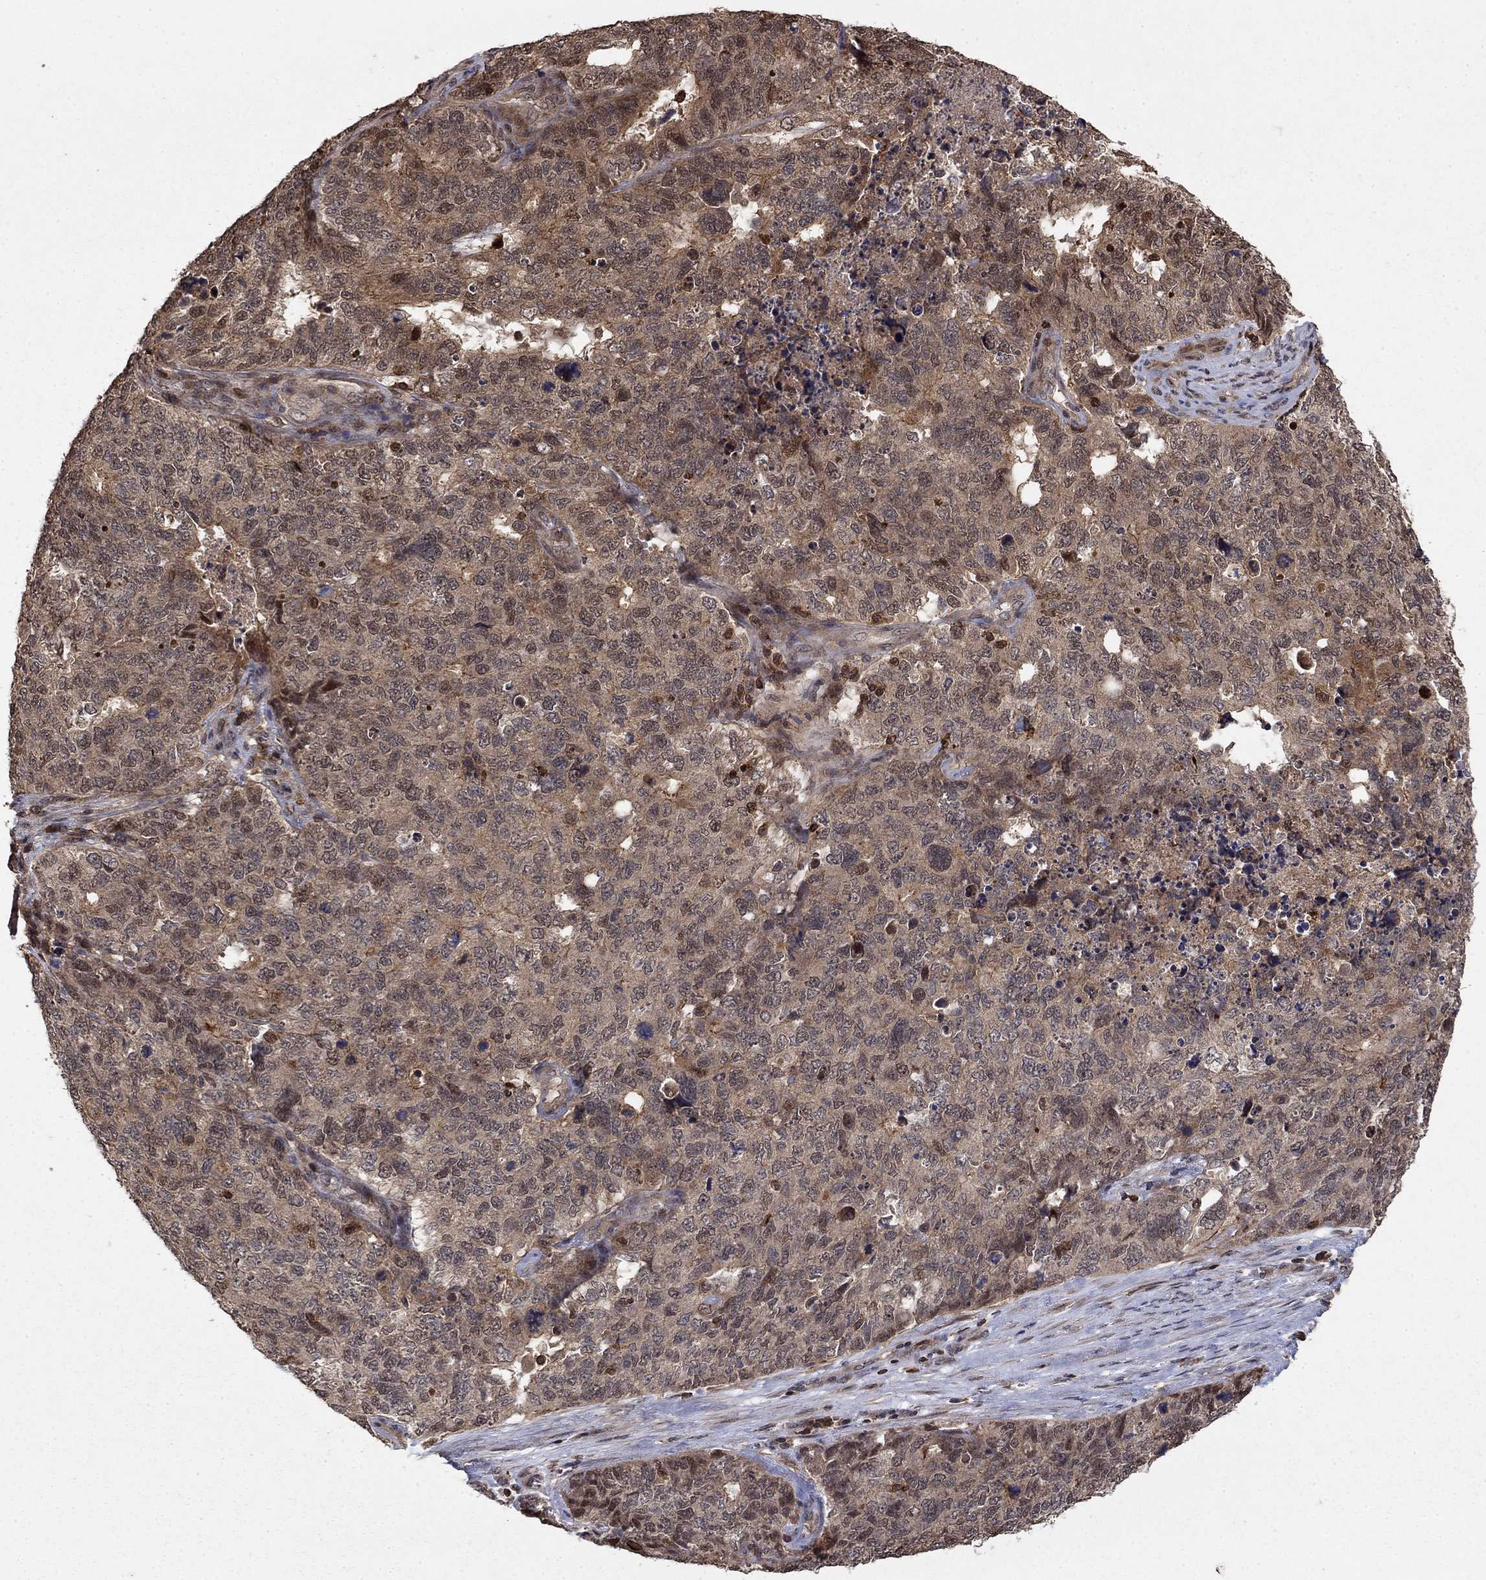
{"staining": {"intensity": "moderate", "quantity": "25%-75%", "location": "cytoplasmic/membranous,nuclear"}, "tissue": "cervical cancer", "cell_type": "Tumor cells", "image_type": "cancer", "snomed": [{"axis": "morphology", "description": "Squamous cell carcinoma, NOS"}, {"axis": "topography", "description": "Cervix"}], "caption": "Immunohistochemistry of cervical squamous cell carcinoma demonstrates medium levels of moderate cytoplasmic/membranous and nuclear expression in about 25%-75% of tumor cells.", "gene": "CCDC66", "patient": {"sex": "female", "age": 63}}